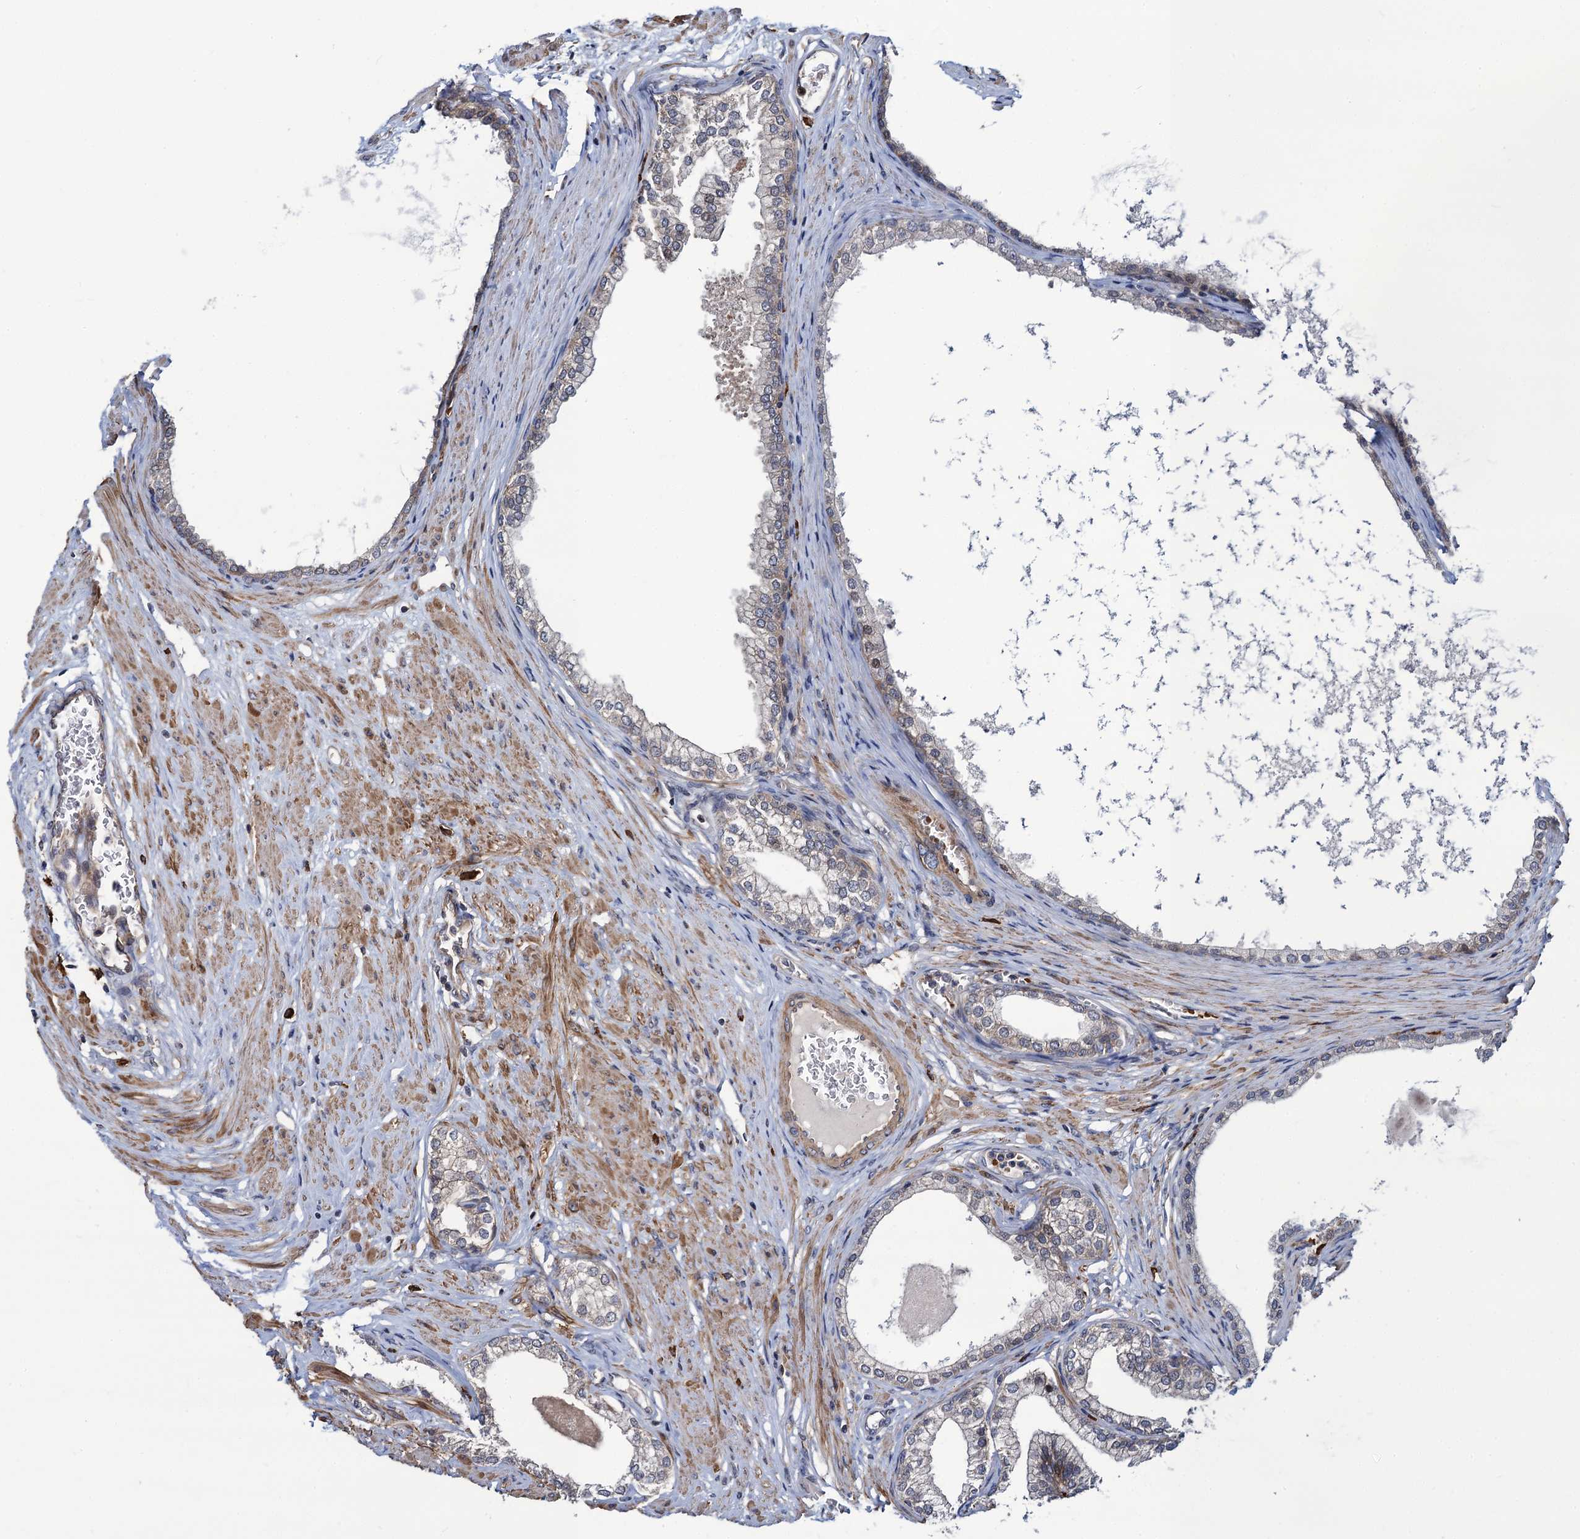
{"staining": {"intensity": "weak", "quantity": "25%-75%", "location": "cytoplasmic/membranous"}, "tissue": "prostate", "cell_type": "Glandular cells", "image_type": "normal", "snomed": [{"axis": "morphology", "description": "Normal tissue, NOS"}, {"axis": "morphology", "description": "Urothelial carcinoma, Low grade"}, {"axis": "topography", "description": "Urinary bladder"}, {"axis": "topography", "description": "Prostate"}], "caption": "Immunohistochemistry (IHC) (DAB (3,3'-diaminobenzidine)) staining of benign prostate demonstrates weak cytoplasmic/membranous protein staining in about 25%-75% of glandular cells.", "gene": "KXD1", "patient": {"sex": "male", "age": 60}}